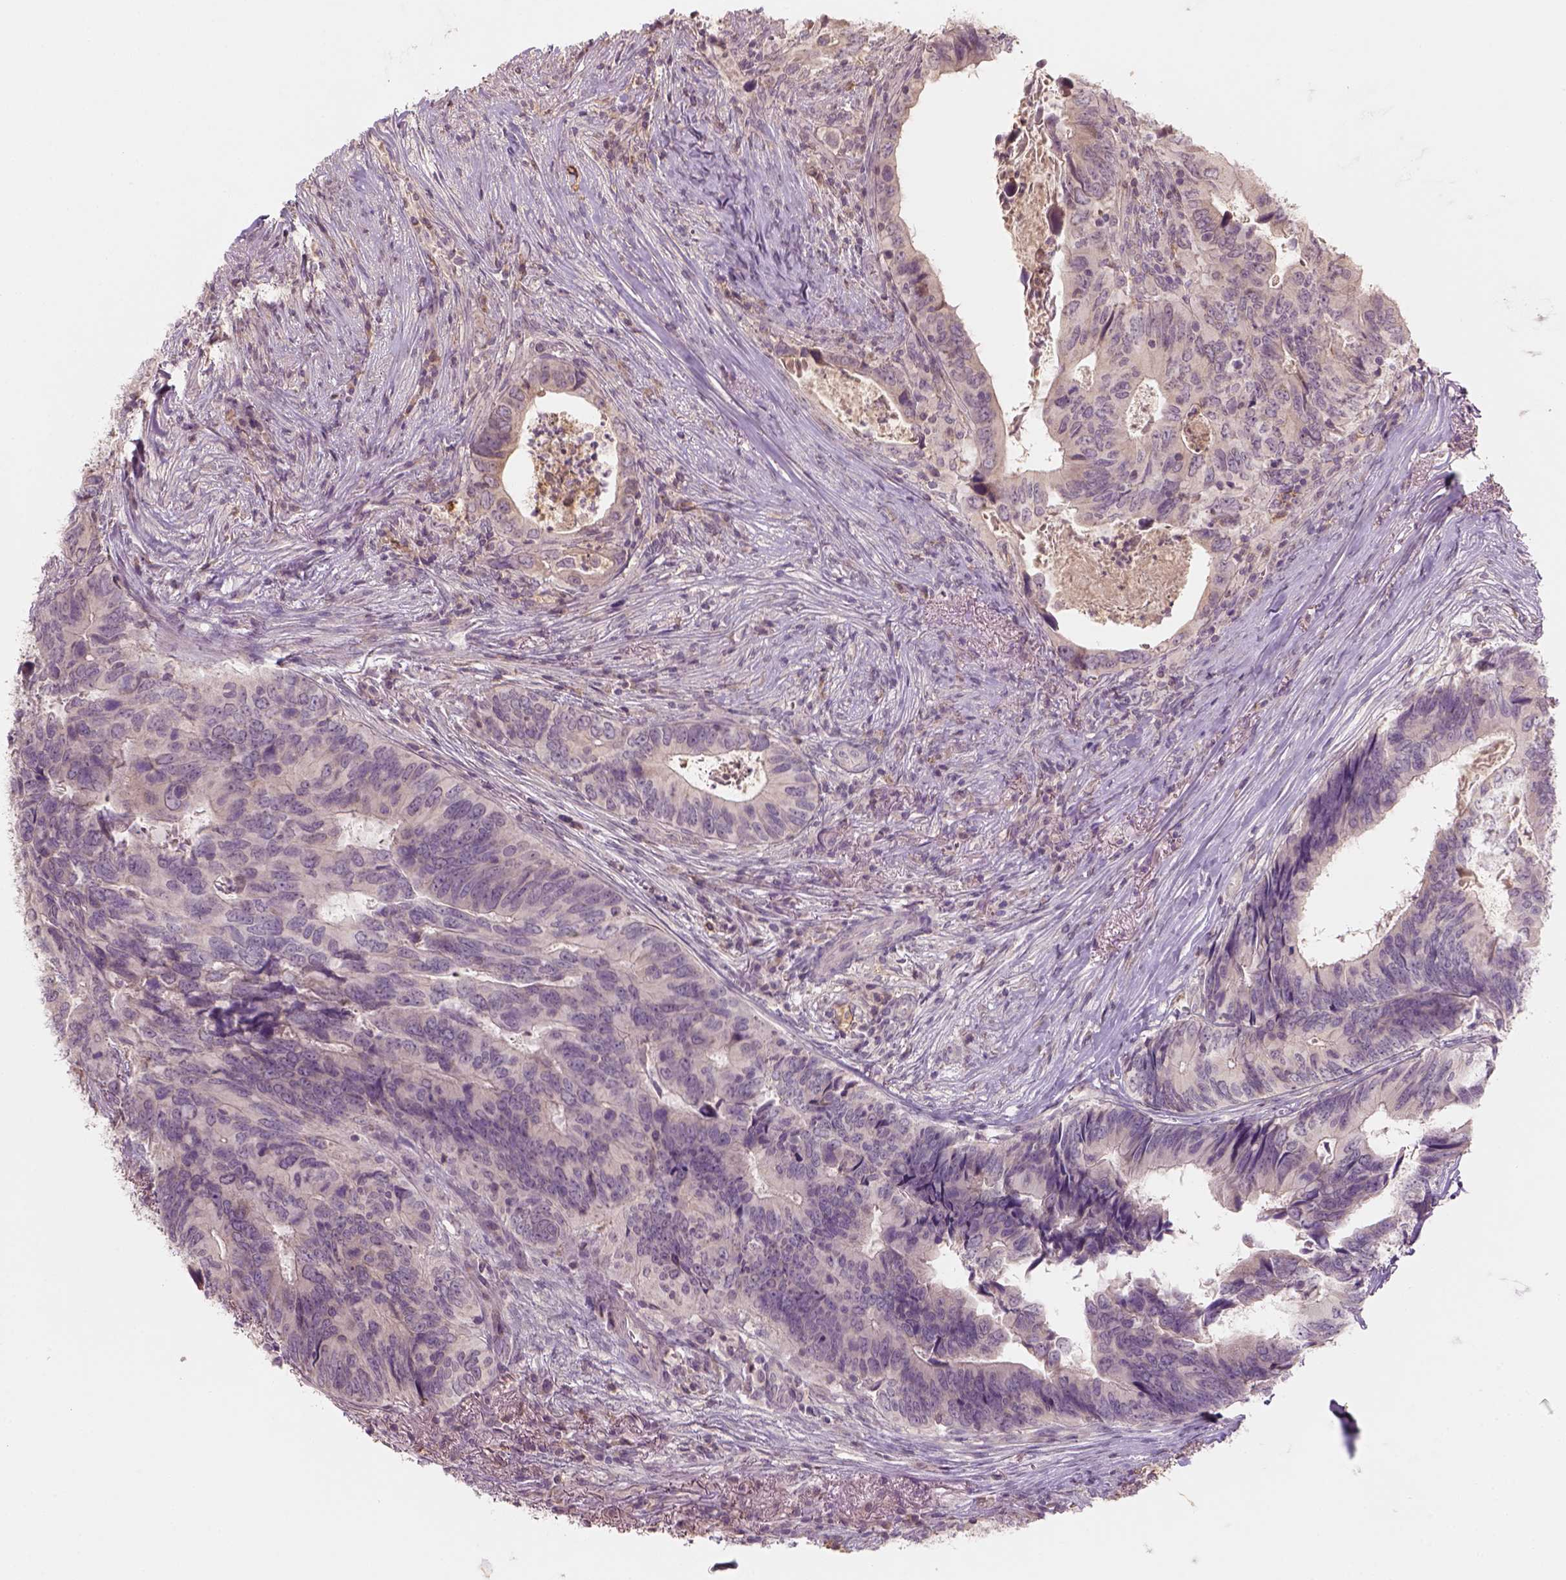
{"staining": {"intensity": "weak", "quantity": "<25%", "location": "cytoplasmic/membranous"}, "tissue": "colorectal cancer", "cell_type": "Tumor cells", "image_type": "cancer", "snomed": [{"axis": "morphology", "description": "Adenocarcinoma, NOS"}, {"axis": "topography", "description": "Colon"}], "caption": "Histopathology image shows no significant protein positivity in tumor cells of colorectal adenocarcinoma. The staining was performed using DAB to visualize the protein expression in brown, while the nuclei were stained in blue with hematoxylin (Magnification: 20x).", "gene": "AQP9", "patient": {"sex": "female", "age": 82}}